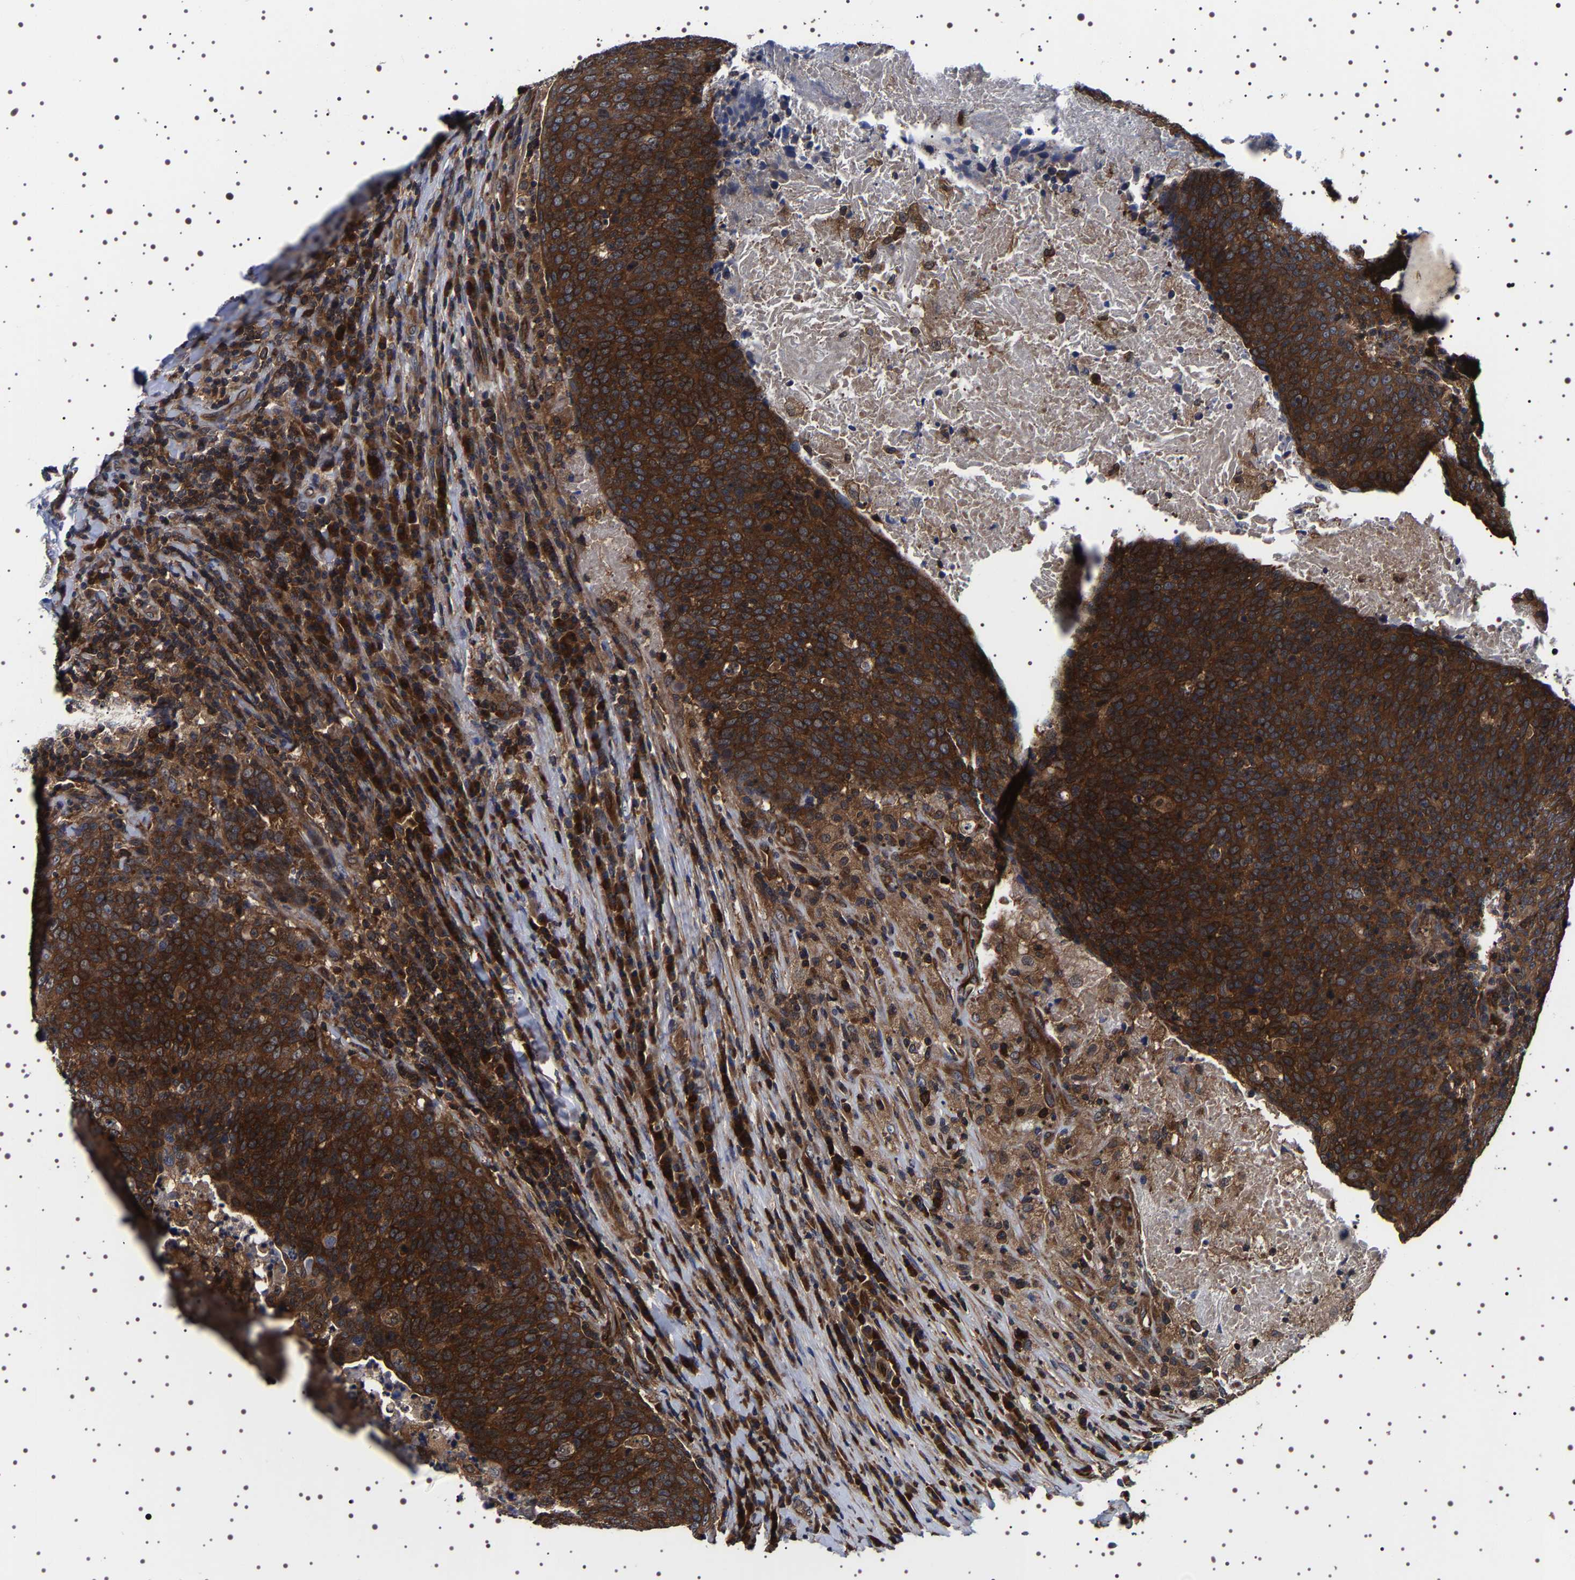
{"staining": {"intensity": "strong", "quantity": ">75%", "location": "cytoplasmic/membranous"}, "tissue": "head and neck cancer", "cell_type": "Tumor cells", "image_type": "cancer", "snomed": [{"axis": "morphology", "description": "Squamous cell carcinoma, NOS"}, {"axis": "morphology", "description": "Squamous cell carcinoma, metastatic, NOS"}, {"axis": "topography", "description": "Lymph node"}, {"axis": "topography", "description": "Head-Neck"}], "caption": "High-magnification brightfield microscopy of head and neck cancer stained with DAB (3,3'-diaminobenzidine) (brown) and counterstained with hematoxylin (blue). tumor cells exhibit strong cytoplasmic/membranous staining is appreciated in approximately>75% of cells. The protein of interest is stained brown, and the nuclei are stained in blue (DAB (3,3'-diaminobenzidine) IHC with brightfield microscopy, high magnification).", "gene": "DARS1", "patient": {"sex": "male", "age": 62}}